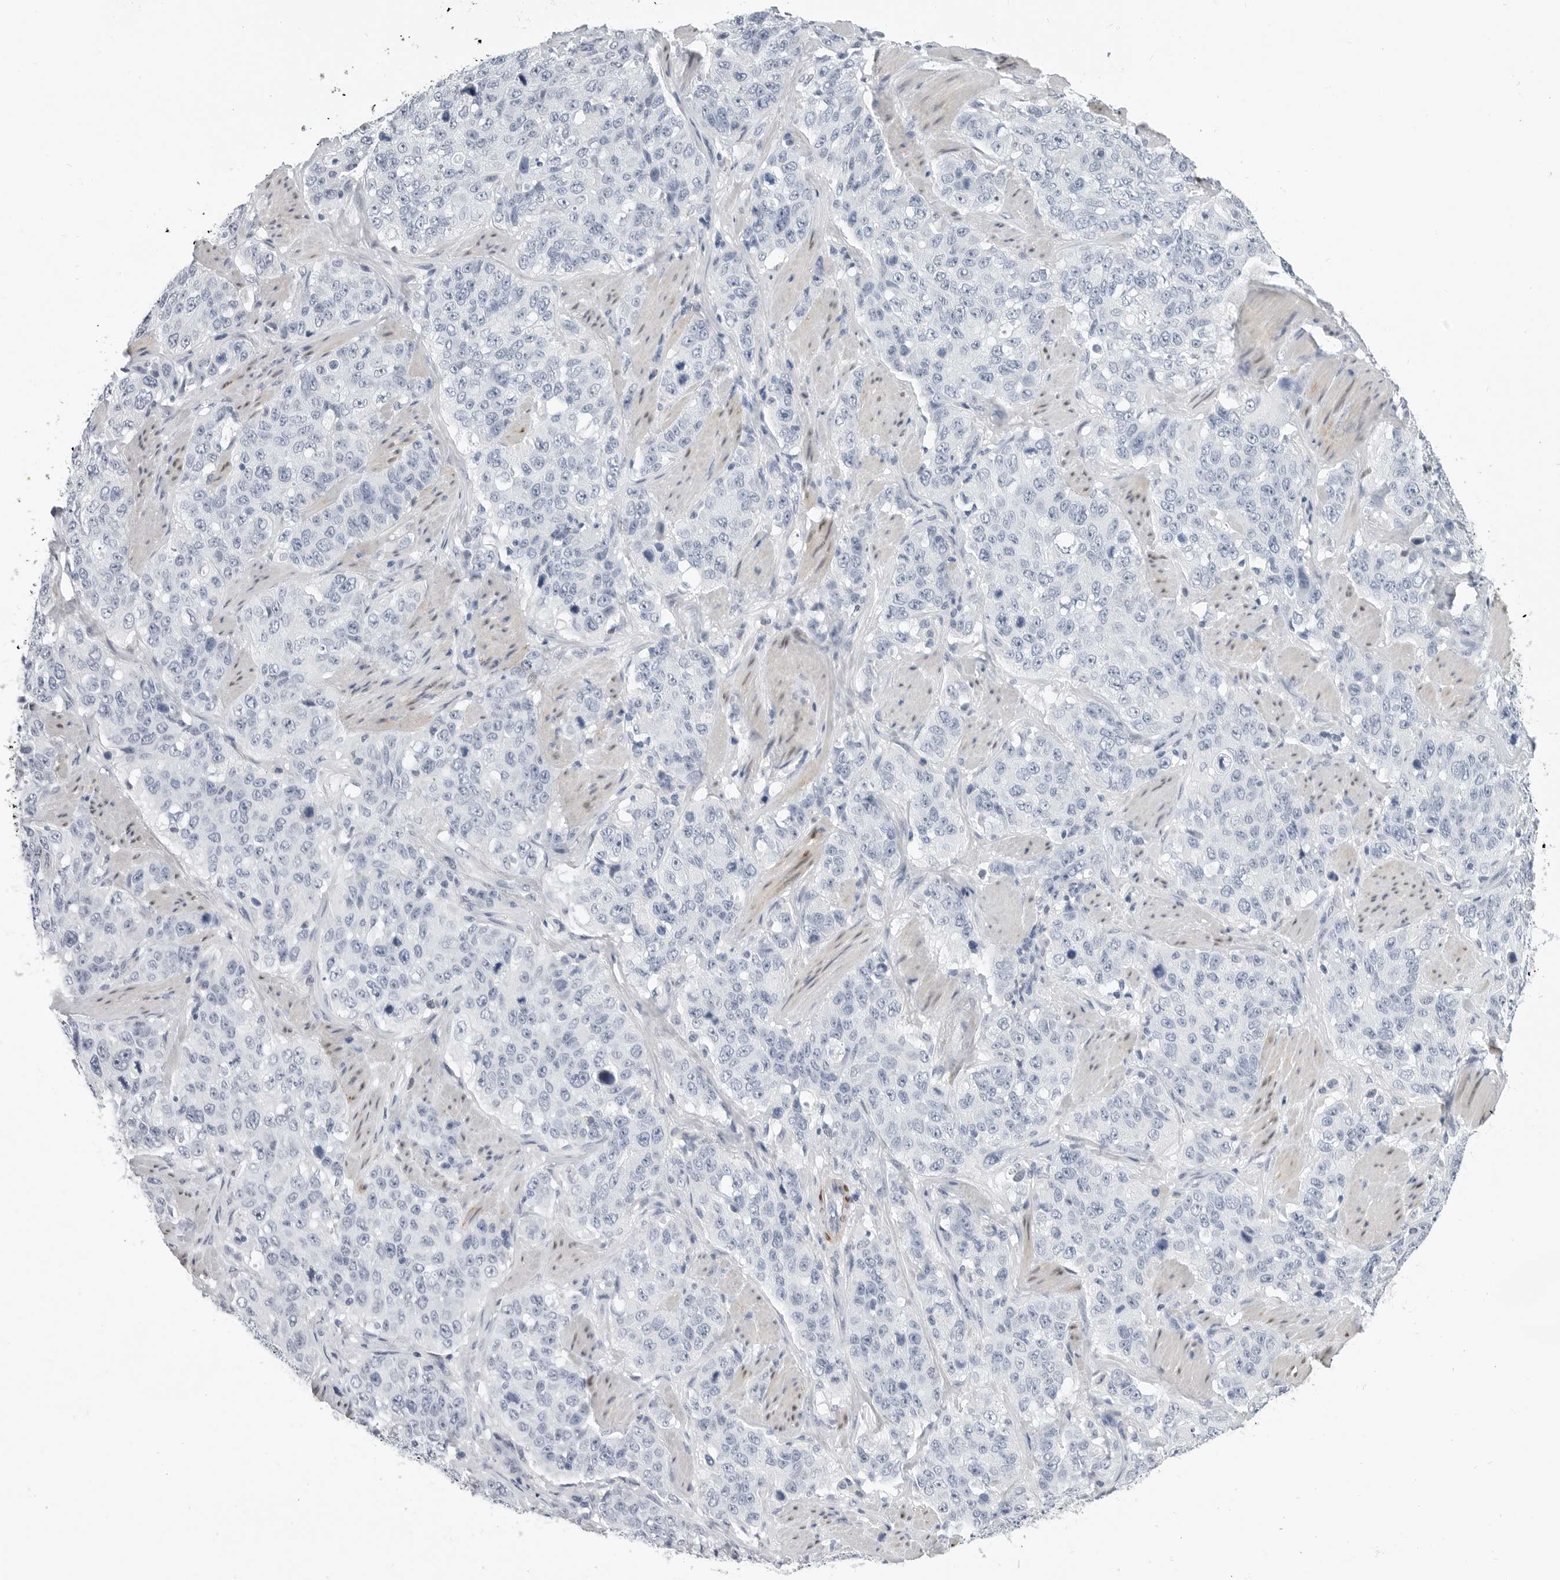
{"staining": {"intensity": "negative", "quantity": "none", "location": "none"}, "tissue": "stomach cancer", "cell_type": "Tumor cells", "image_type": "cancer", "snomed": [{"axis": "morphology", "description": "Adenocarcinoma, NOS"}, {"axis": "topography", "description": "Stomach"}], "caption": "A micrograph of stomach cancer stained for a protein shows no brown staining in tumor cells. (Stains: DAB (3,3'-diaminobenzidine) immunohistochemistry with hematoxylin counter stain, Microscopy: brightfield microscopy at high magnification).", "gene": "PLN", "patient": {"sex": "male", "age": 48}}